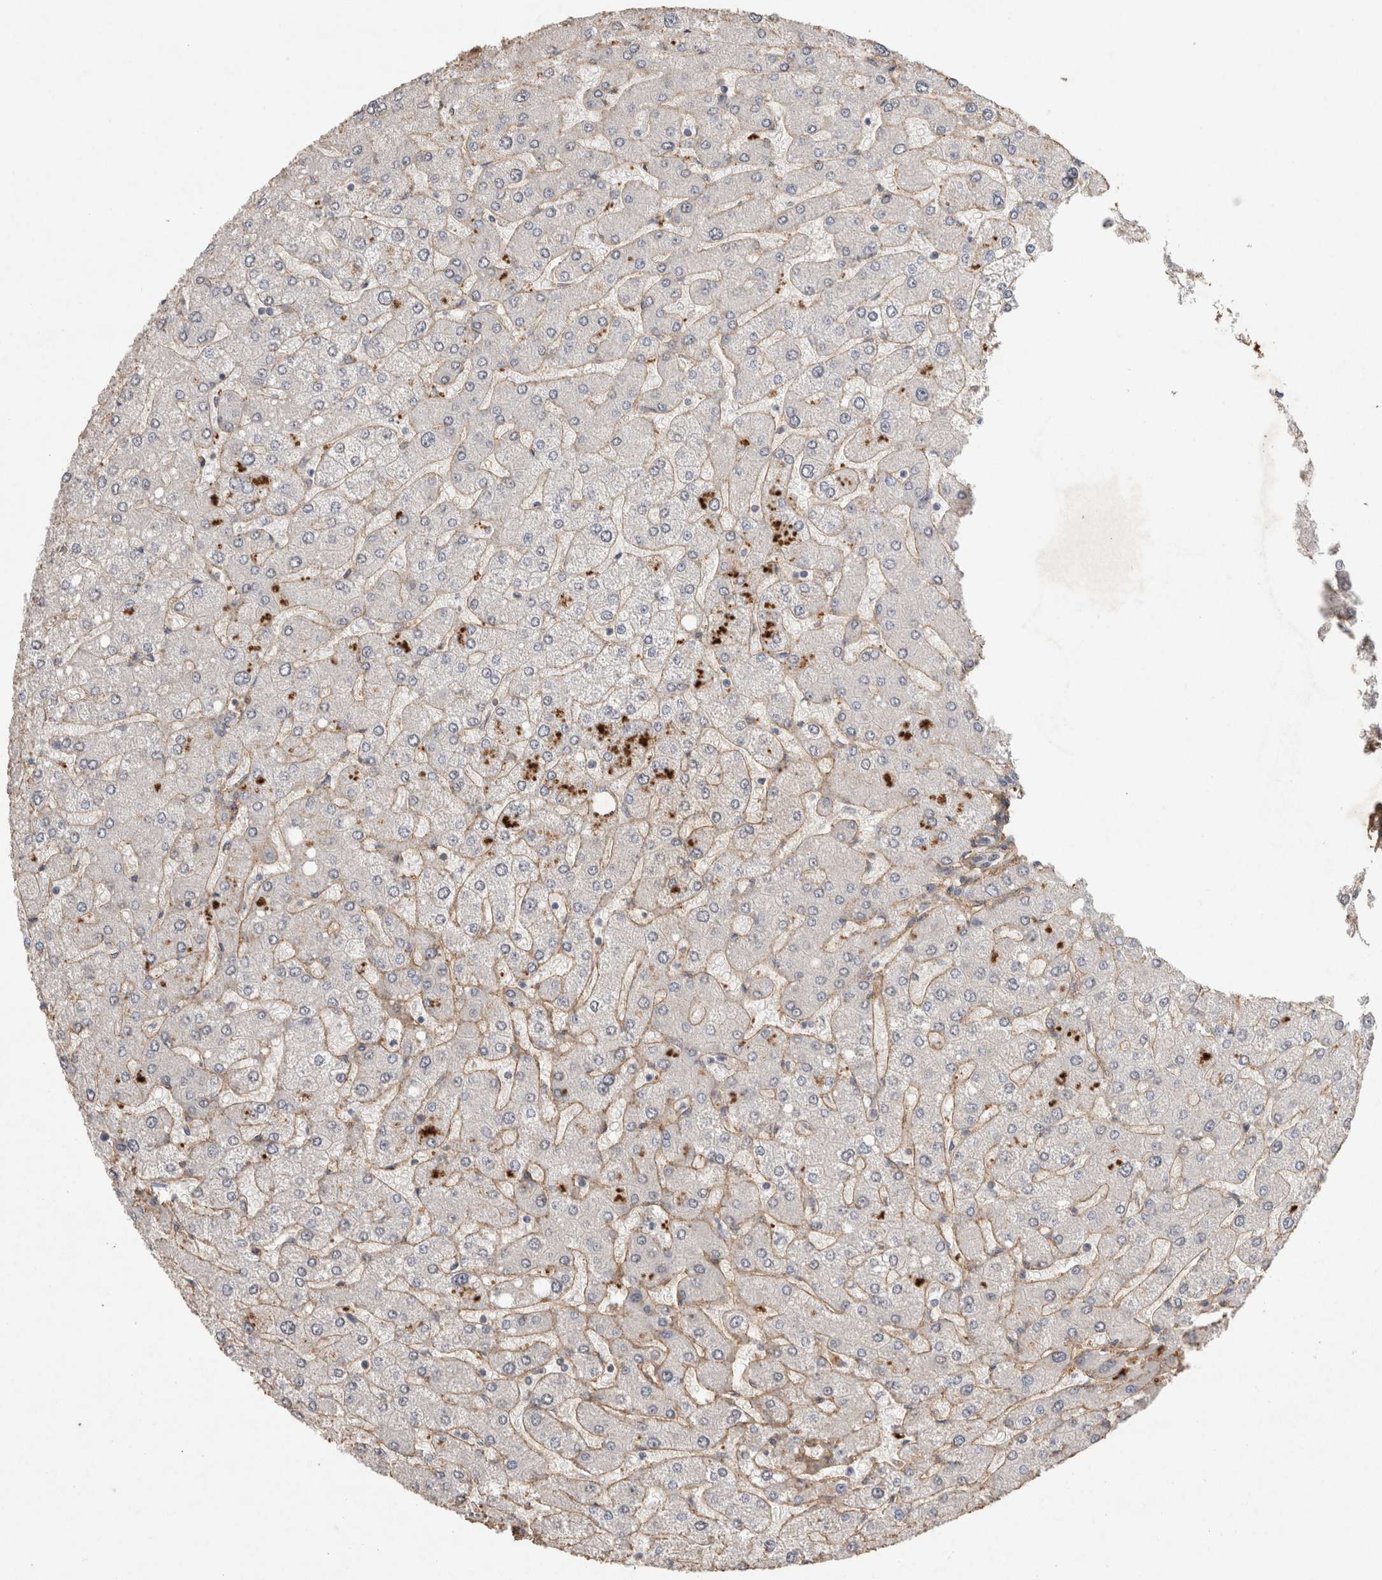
{"staining": {"intensity": "negative", "quantity": "none", "location": "none"}, "tissue": "liver", "cell_type": "Cholangiocytes", "image_type": "normal", "snomed": [{"axis": "morphology", "description": "Normal tissue, NOS"}, {"axis": "topography", "description": "Liver"}], "caption": "The immunohistochemistry micrograph has no significant positivity in cholangiocytes of liver.", "gene": "C1QTNF5", "patient": {"sex": "male", "age": 55}}